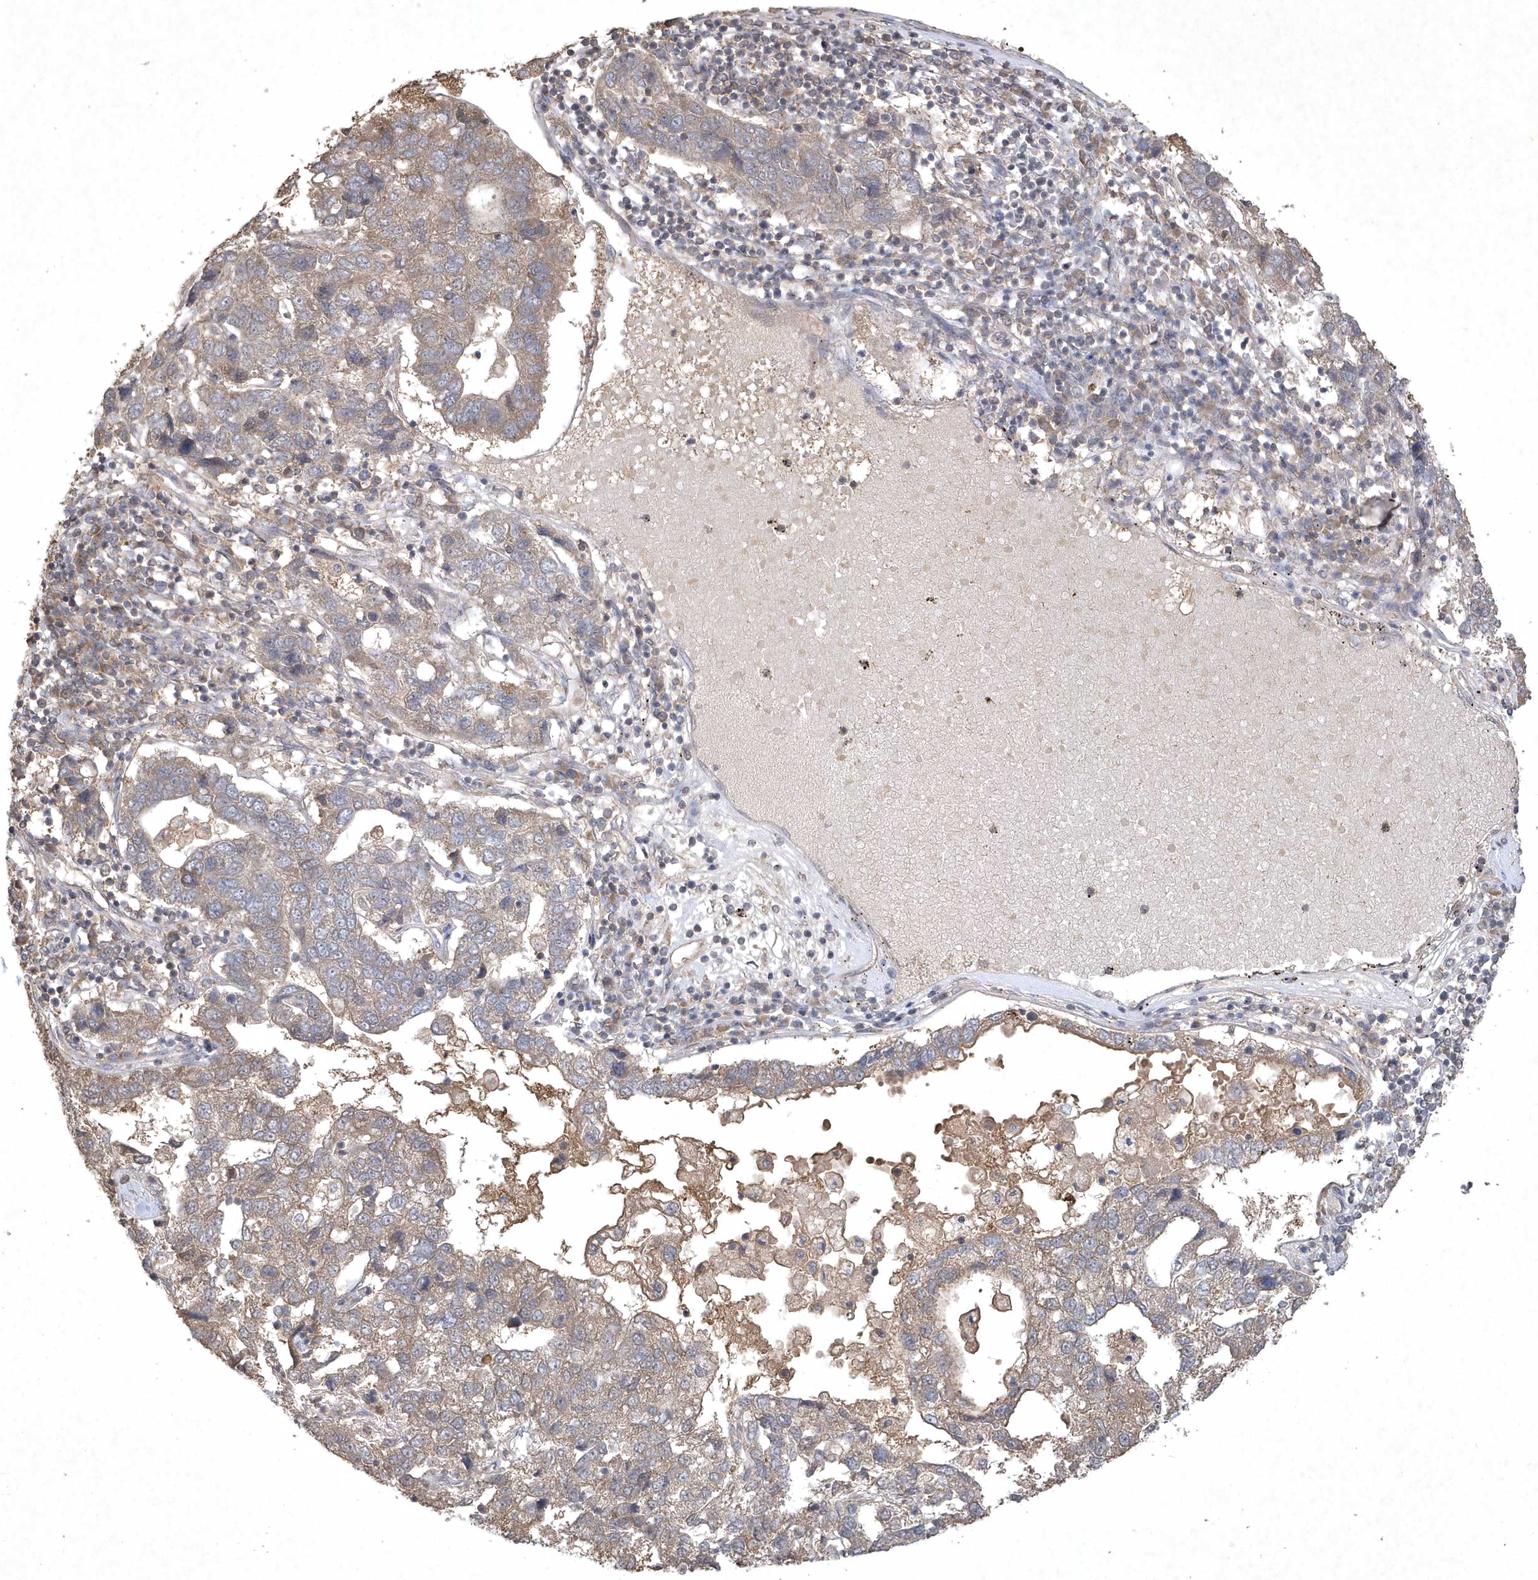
{"staining": {"intensity": "weak", "quantity": "25%-75%", "location": "cytoplasmic/membranous"}, "tissue": "pancreatic cancer", "cell_type": "Tumor cells", "image_type": "cancer", "snomed": [{"axis": "morphology", "description": "Adenocarcinoma, NOS"}, {"axis": "topography", "description": "Pancreas"}], "caption": "Pancreatic cancer stained for a protein demonstrates weak cytoplasmic/membranous positivity in tumor cells.", "gene": "AKR7A2", "patient": {"sex": "female", "age": 61}}